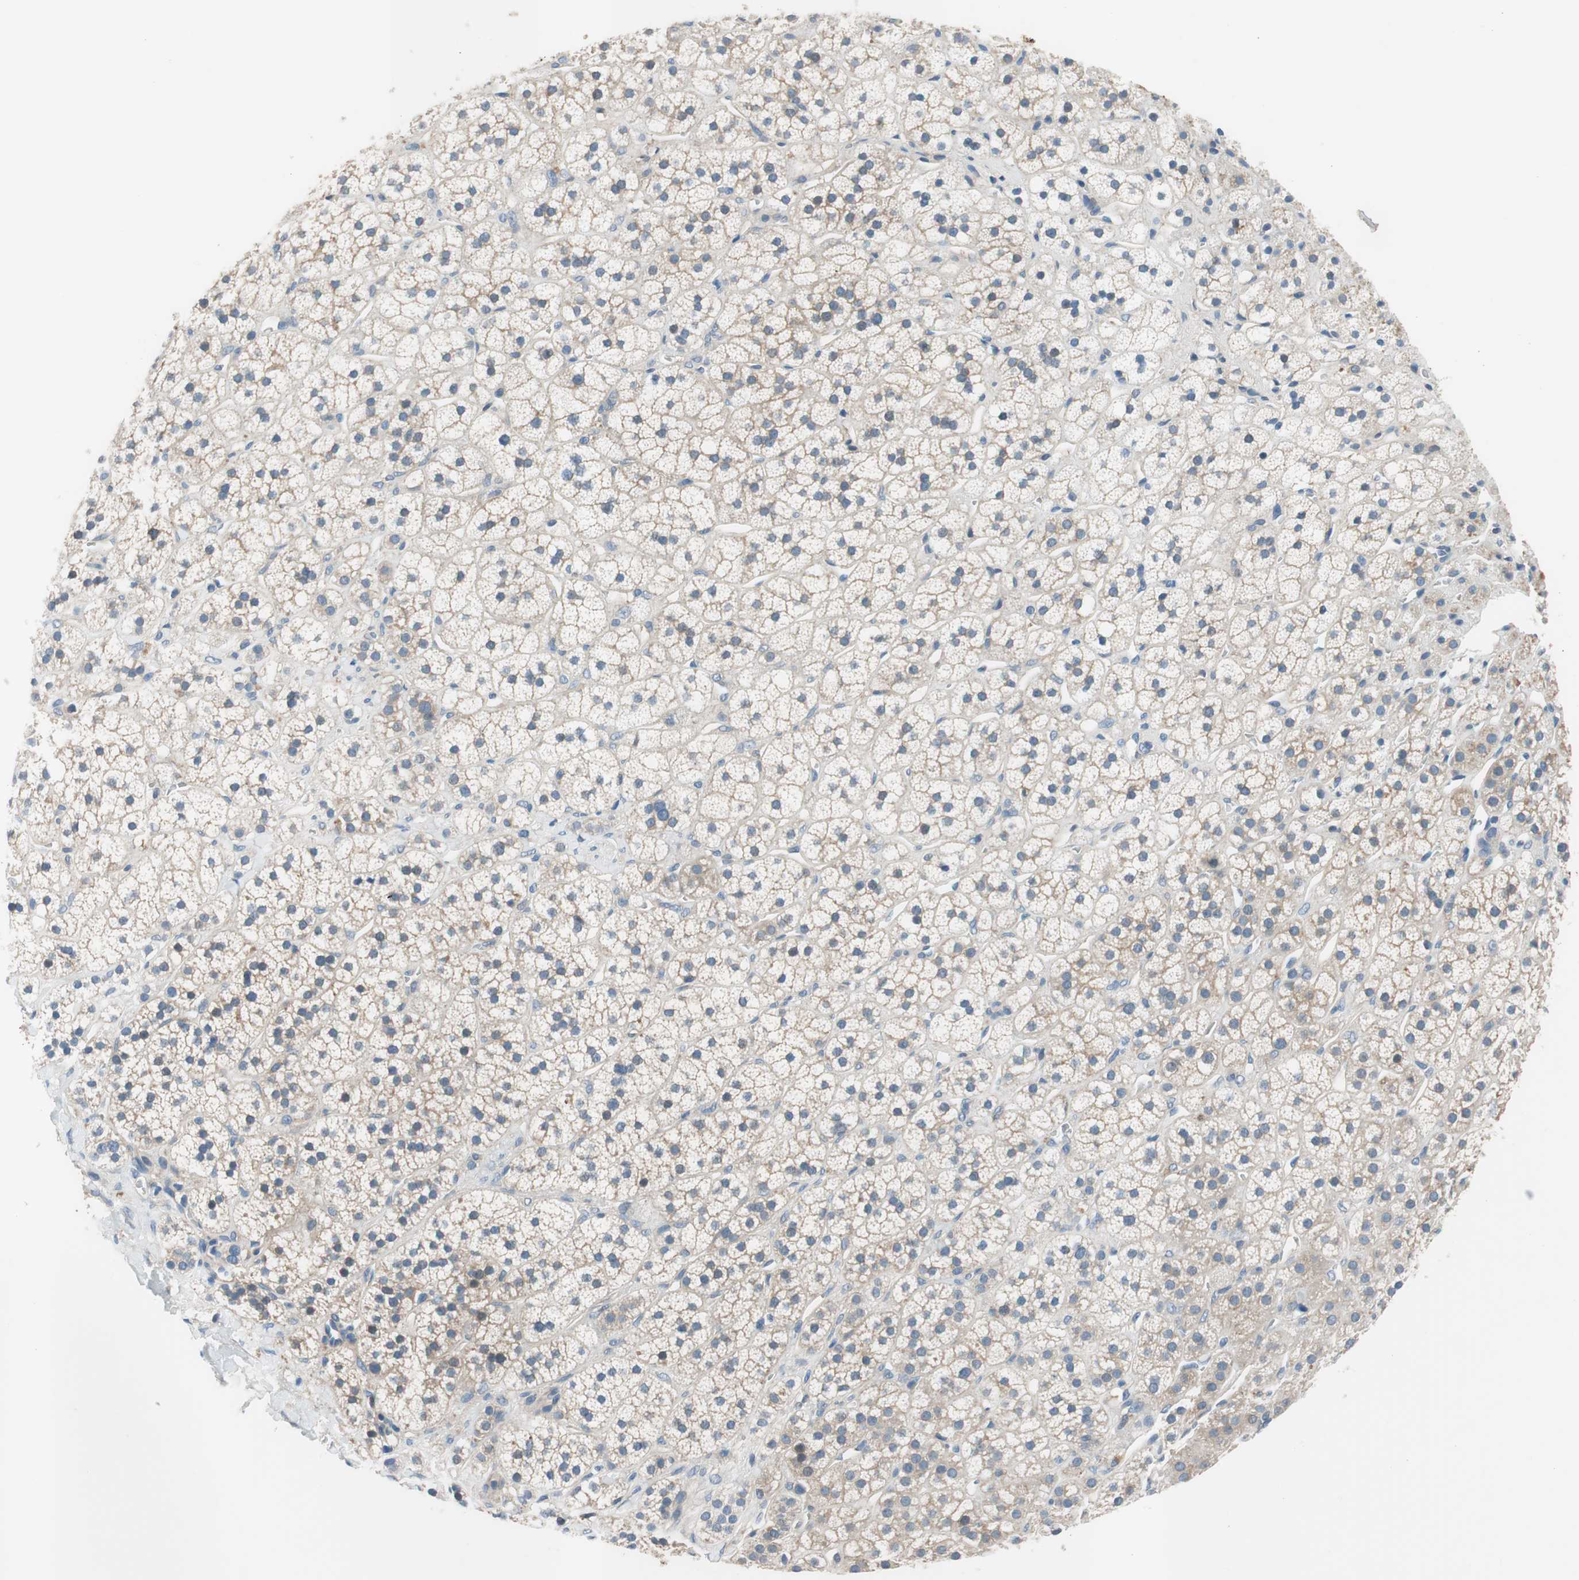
{"staining": {"intensity": "moderate", "quantity": "25%-75%", "location": "cytoplasmic/membranous"}, "tissue": "adrenal gland", "cell_type": "Glandular cells", "image_type": "normal", "snomed": [{"axis": "morphology", "description": "Normal tissue, NOS"}, {"axis": "topography", "description": "Adrenal gland"}], "caption": "Adrenal gland stained for a protein exhibits moderate cytoplasmic/membranous positivity in glandular cells. The staining was performed using DAB to visualize the protein expression in brown, while the nuclei were stained in blue with hematoxylin (Magnification: 20x).", "gene": "CALML3", "patient": {"sex": "male", "age": 56}}